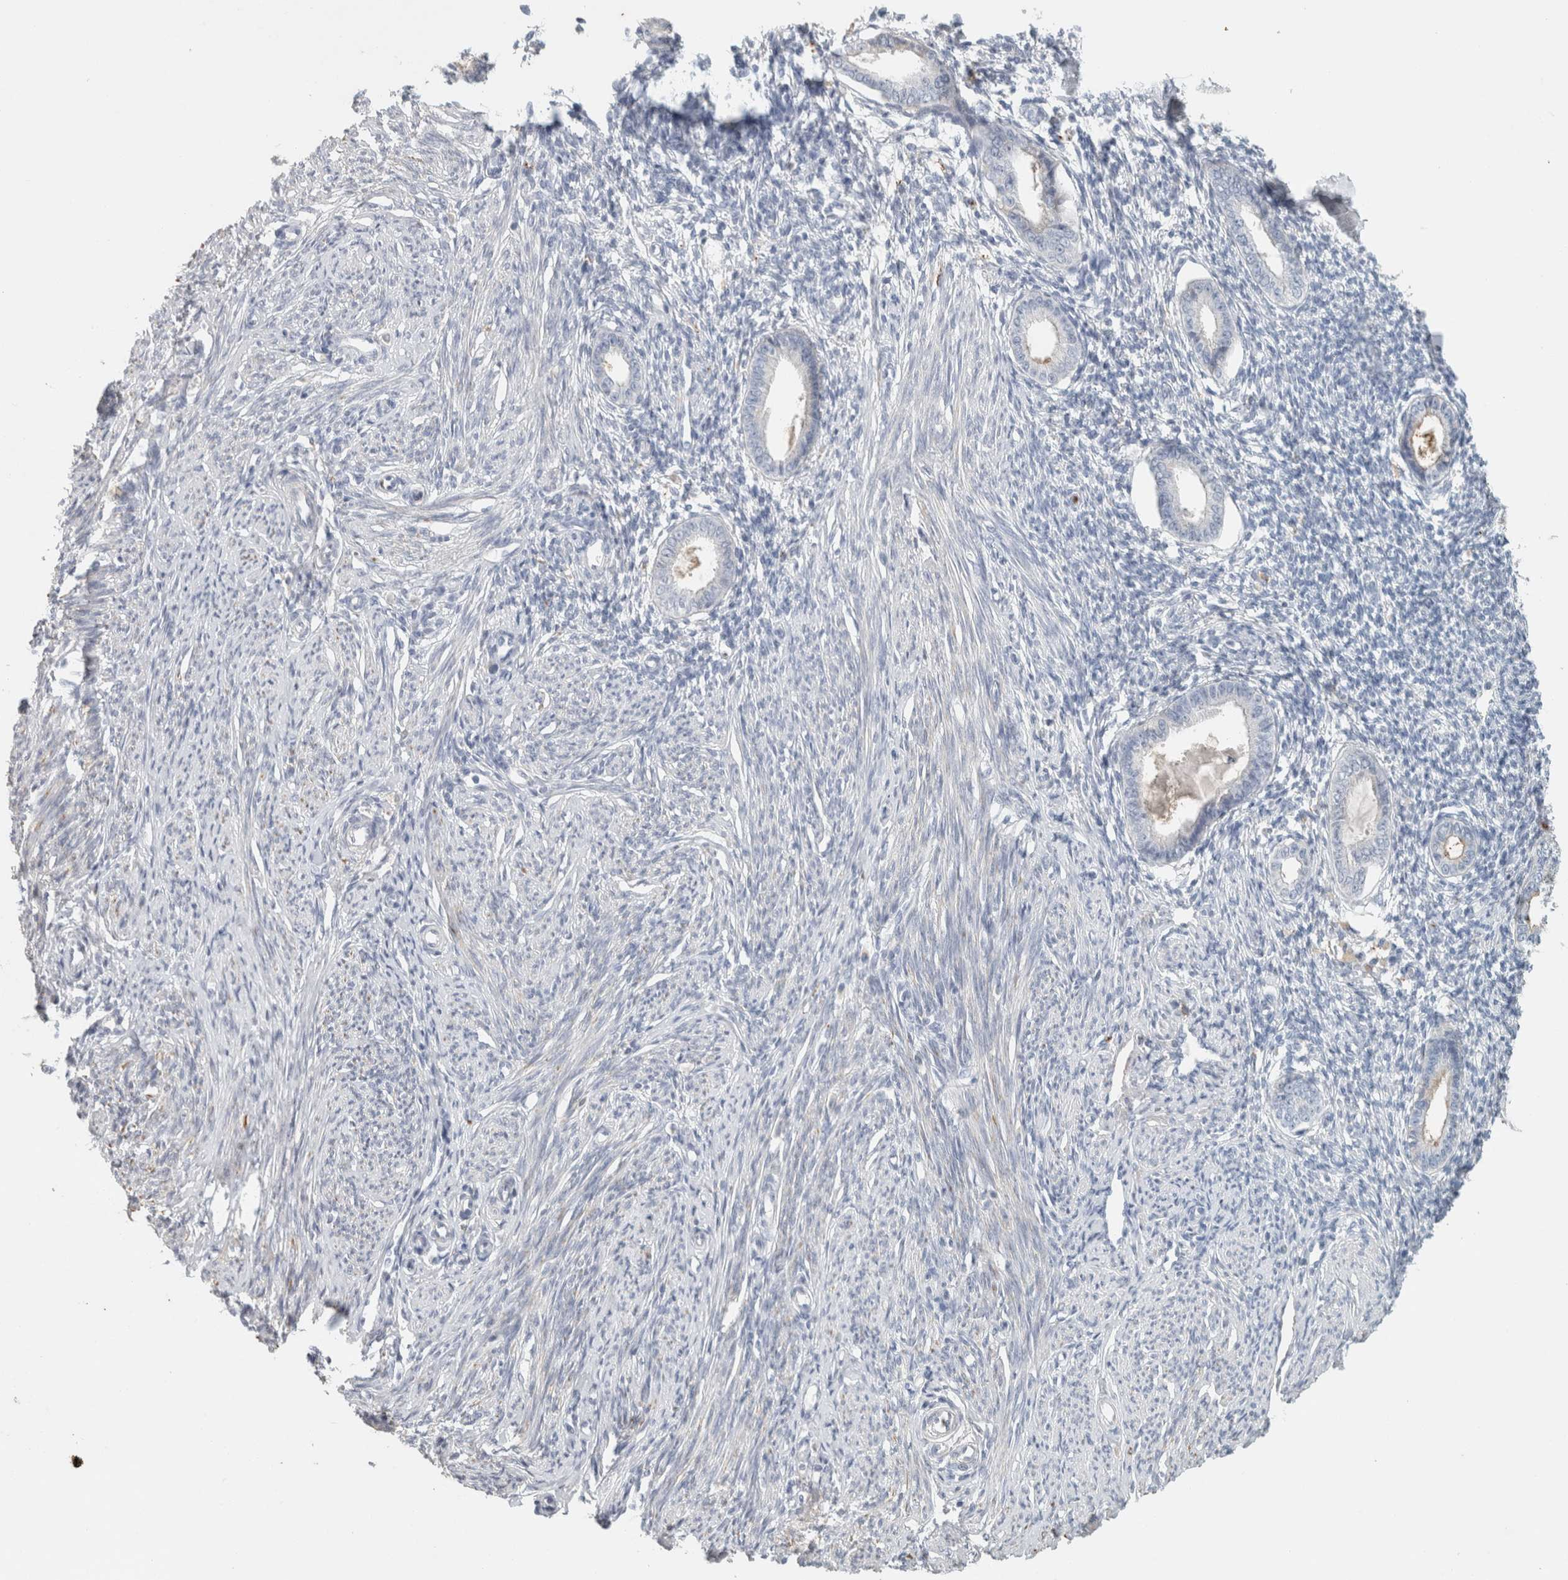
{"staining": {"intensity": "negative", "quantity": "none", "location": "none"}, "tissue": "endometrium", "cell_type": "Cells in endometrial stroma", "image_type": "normal", "snomed": [{"axis": "morphology", "description": "Normal tissue, NOS"}, {"axis": "topography", "description": "Endometrium"}], "caption": "The image reveals no staining of cells in endometrial stroma in unremarkable endometrium.", "gene": "CD36", "patient": {"sex": "female", "age": 56}}